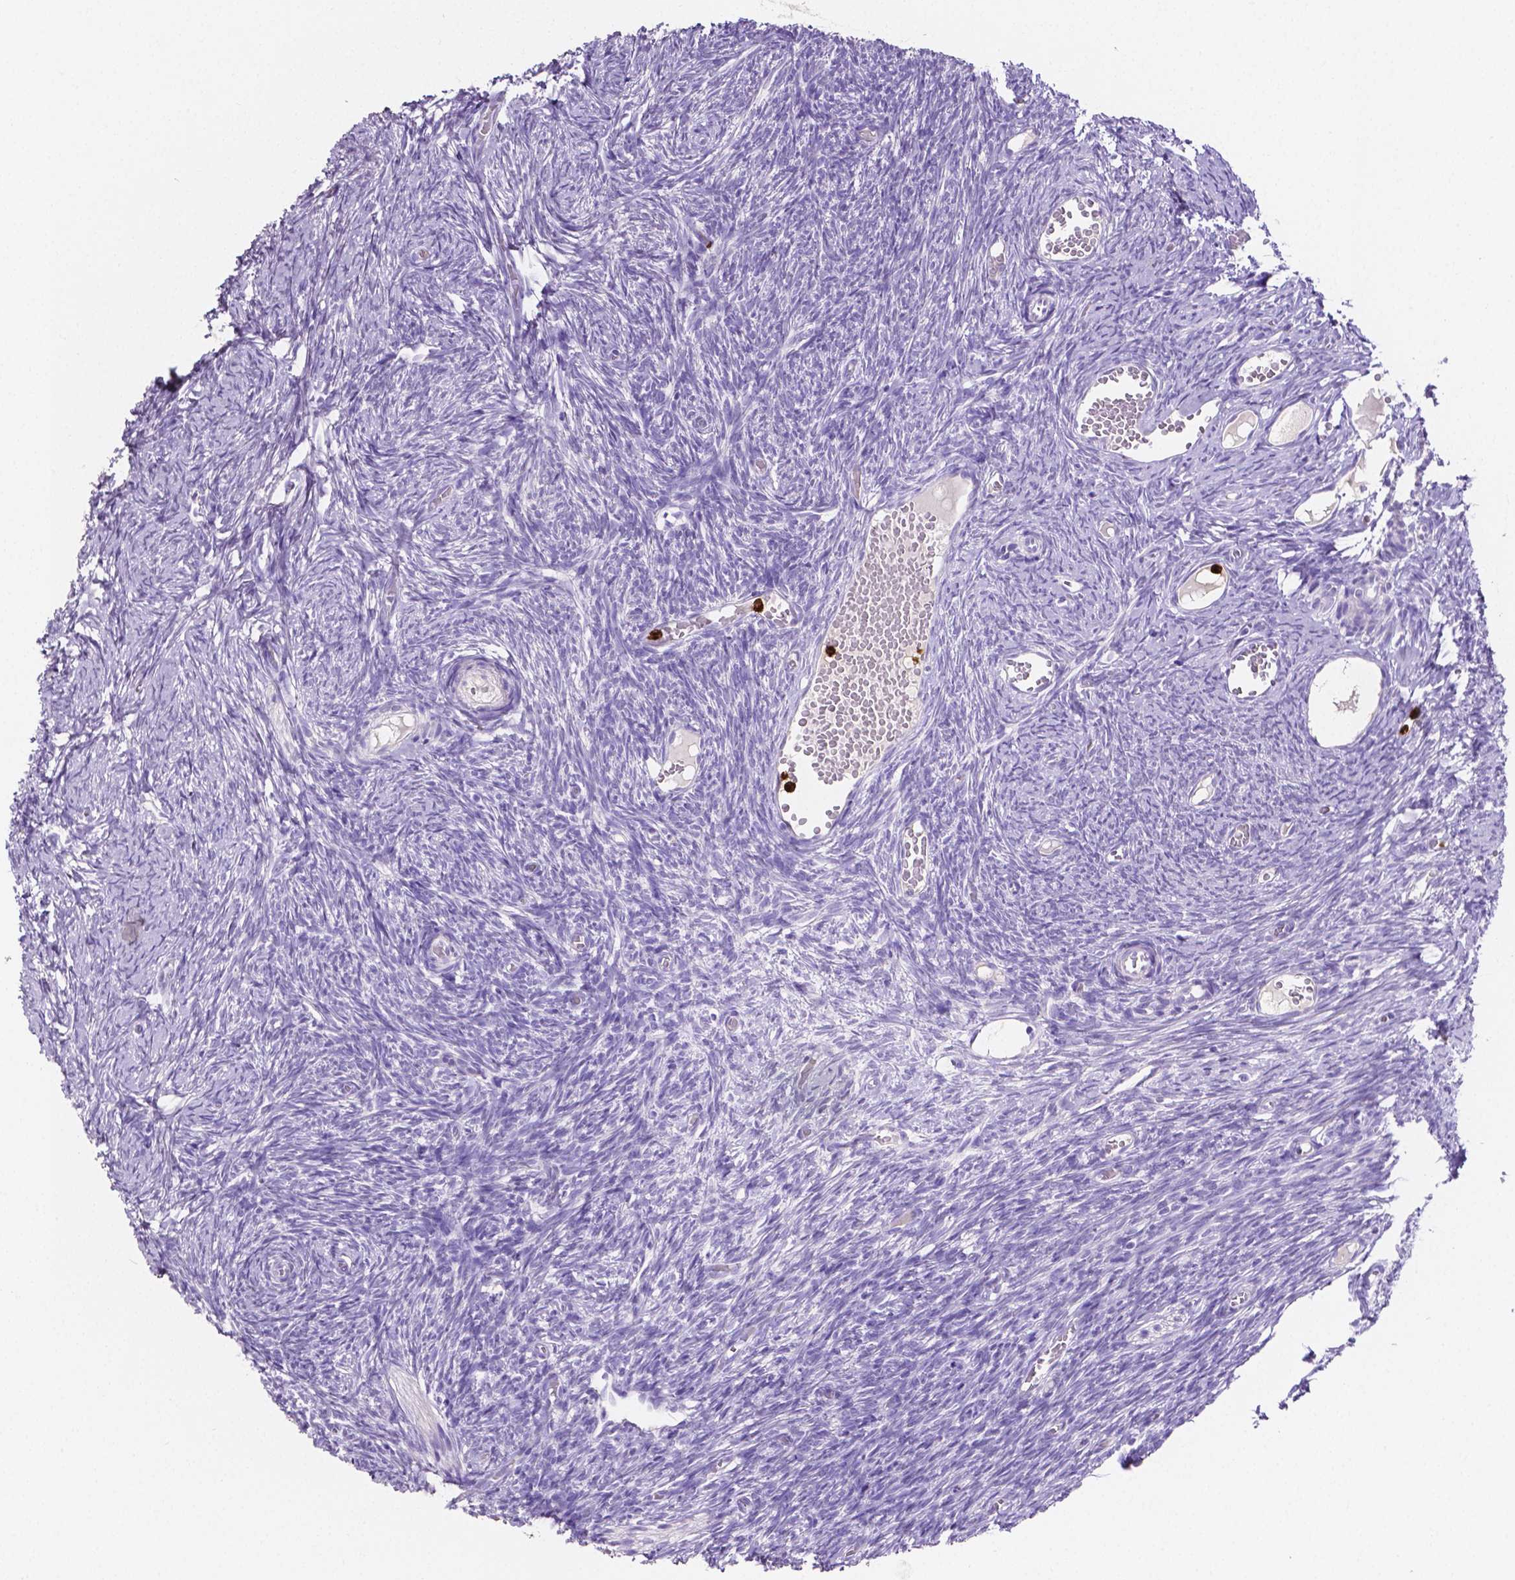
{"staining": {"intensity": "negative", "quantity": "none", "location": "none"}, "tissue": "ovary", "cell_type": "Ovarian stroma cells", "image_type": "normal", "snomed": [{"axis": "morphology", "description": "Normal tissue, NOS"}, {"axis": "topography", "description": "Ovary"}], "caption": "High power microscopy histopathology image of an immunohistochemistry photomicrograph of normal ovary, revealing no significant positivity in ovarian stroma cells. (IHC, brightfield microscopy, high magnification).", "gene": "MMP9", "patient": {"sex": "female", "age": 39}}